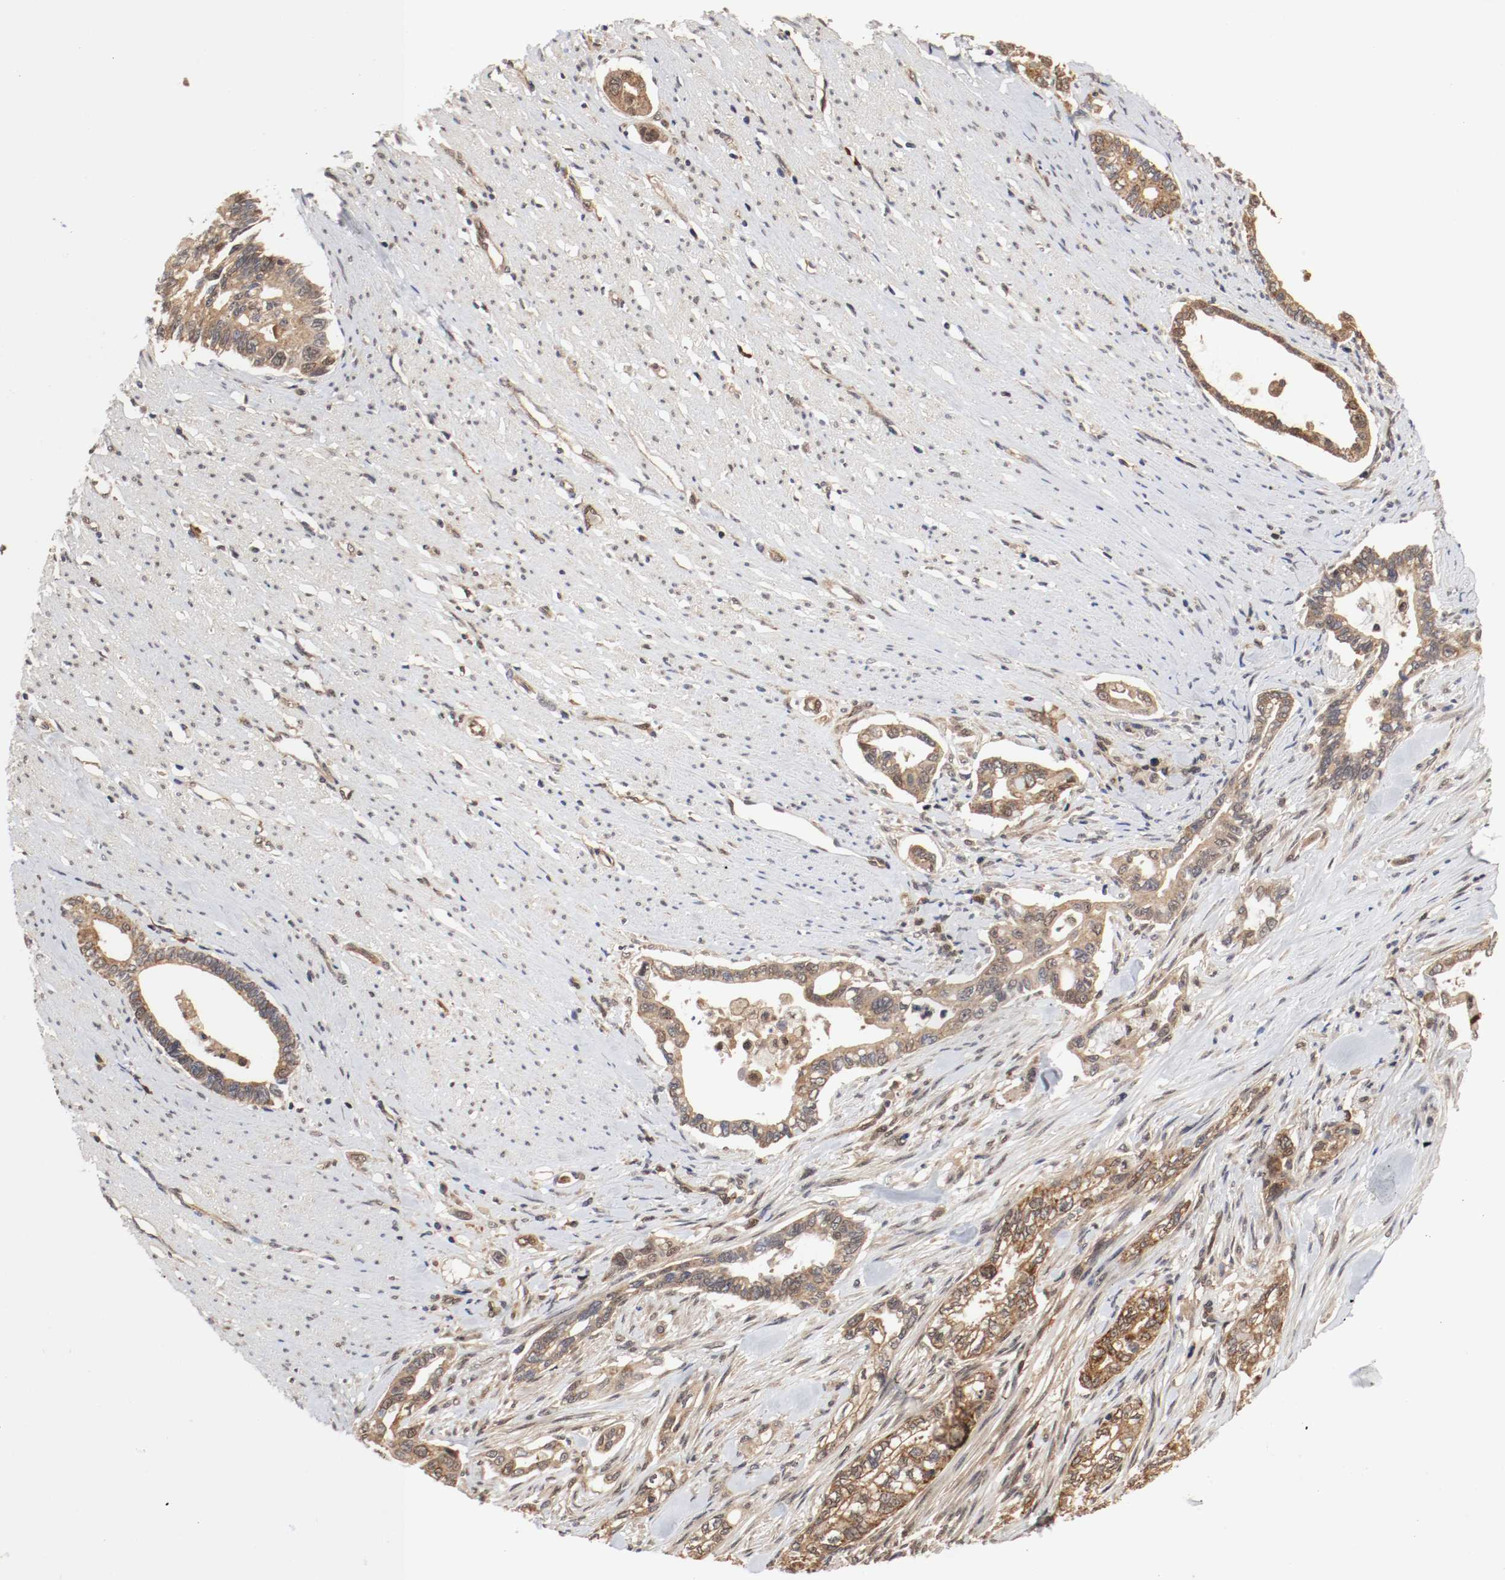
{"staining": {"intensity": "moderate", "quantity": ">75%", "location": "cytoplasmic/membranous"}, "tissue": "pancreatic cancer", "cell_type": "Tumor cells", "image_type": "cancer", "snomed": [{"axis": "morphology", "description": "Normal tissue, NOS"}, {"axis": "topography", "description": "Pancreas"}], "caption": "A histopathology image showing moderate cytoplasmic/membranous staining in approximately >75% of tumor cells in pancreatic cancer, as visualized by brown immunohistochemical staining.", "gene": "AFG3L2", "patient": {"sex": "male", "age": 42}}